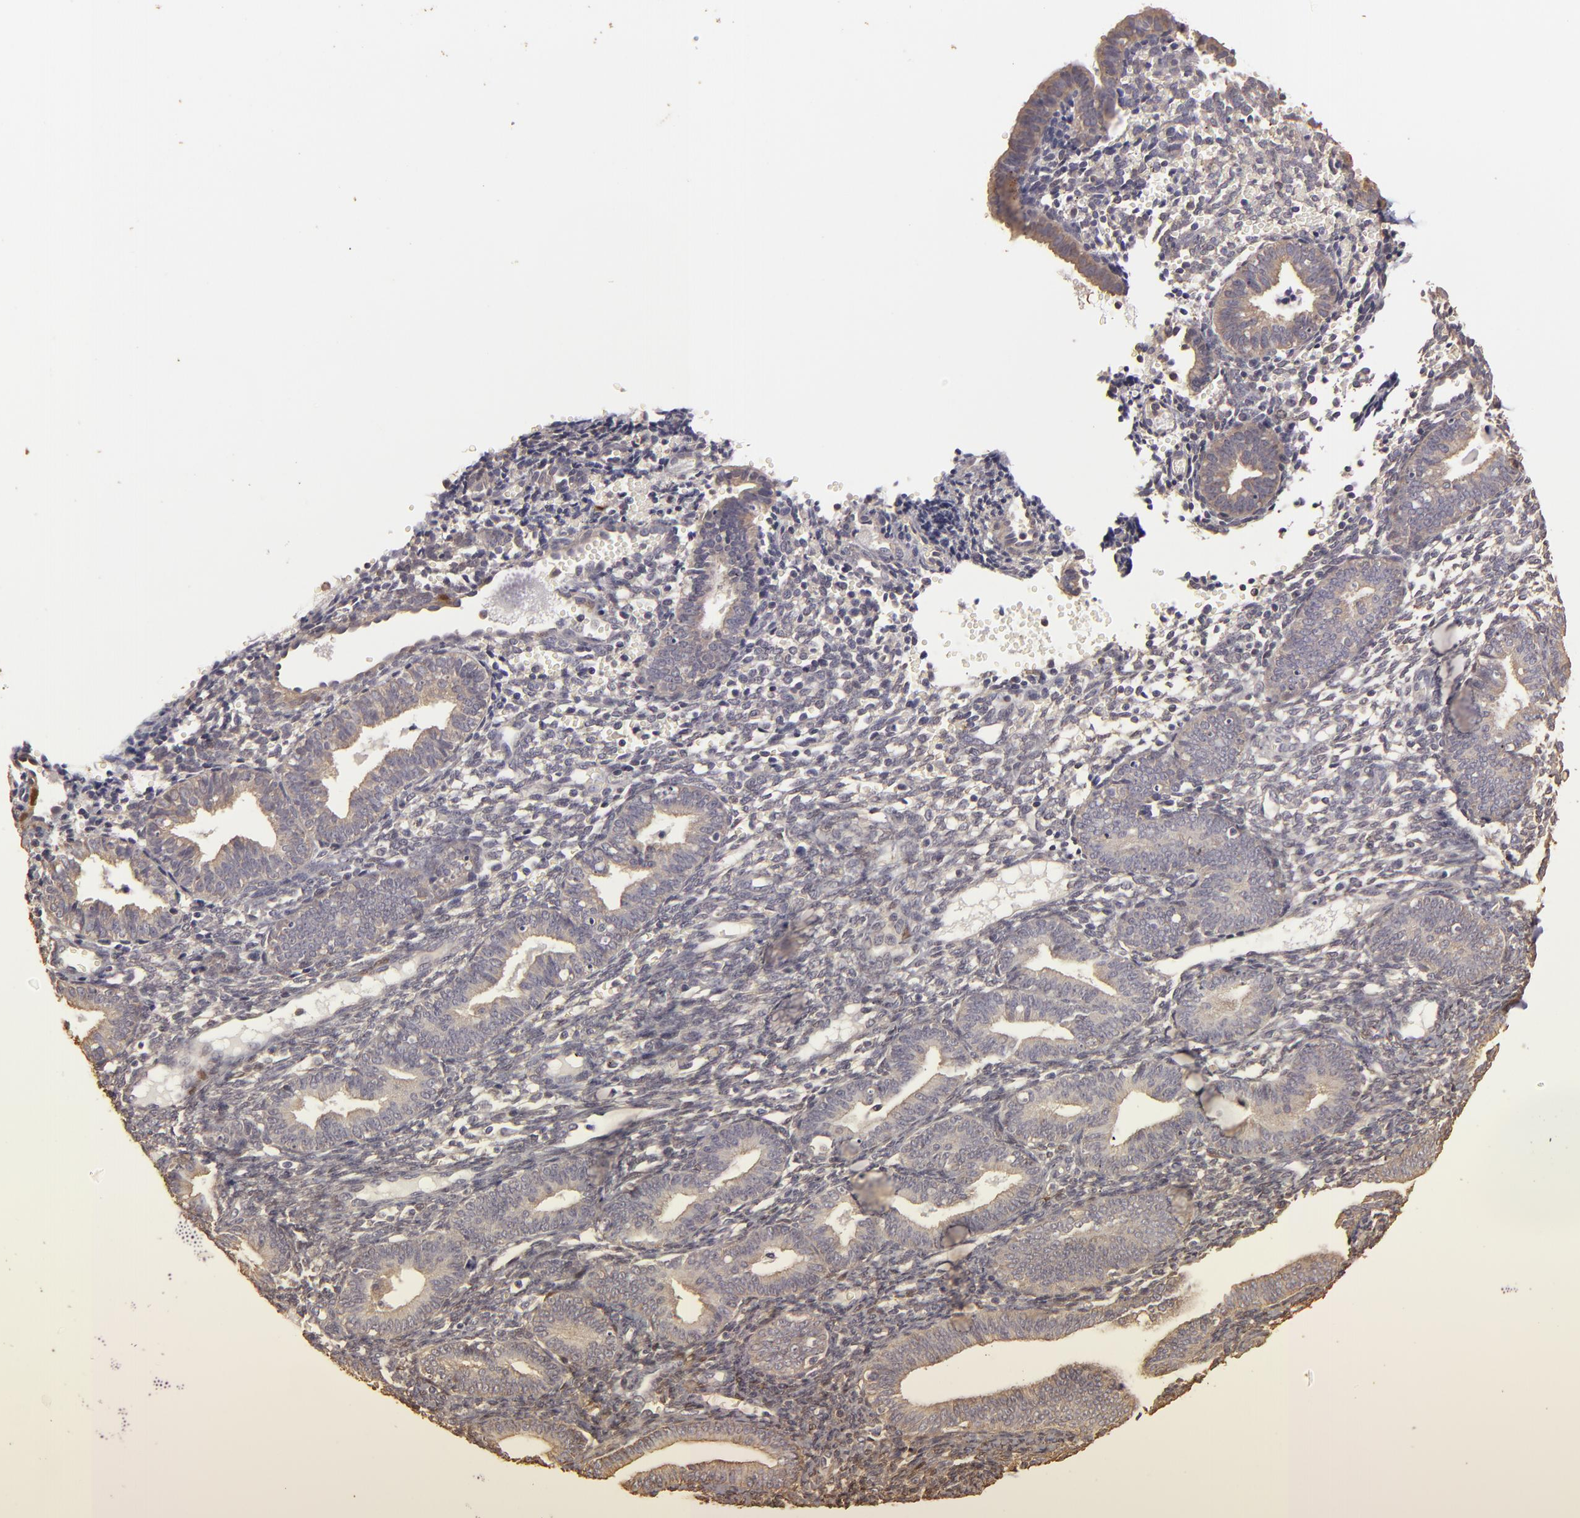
{"staining": {"intensity": "moderate", "quantity": "25%-75%", "location": "cytoplasmic/membranous"}, "tissue": "endometrium", "cell_type": "Cells in endometrial stroma", "image_type": "normal", "snomed": [{"axis": "morphology", "description": "Normal tissue, NOS"}, {"axis": "topography", "description": "Endometrium"}], "caption": "Cells in endometrial stroma demonstrate medium levels of moderate cytoplasmic/membranous staining in about 25%-75% of cells in unremarkable human endometrium. (DAB (3,3'-diaminobenzidine) IHC with brightfield microscopy, high magnification).", "gene": "HSPB6", "patient": {"sex": "female", "age": 61}}